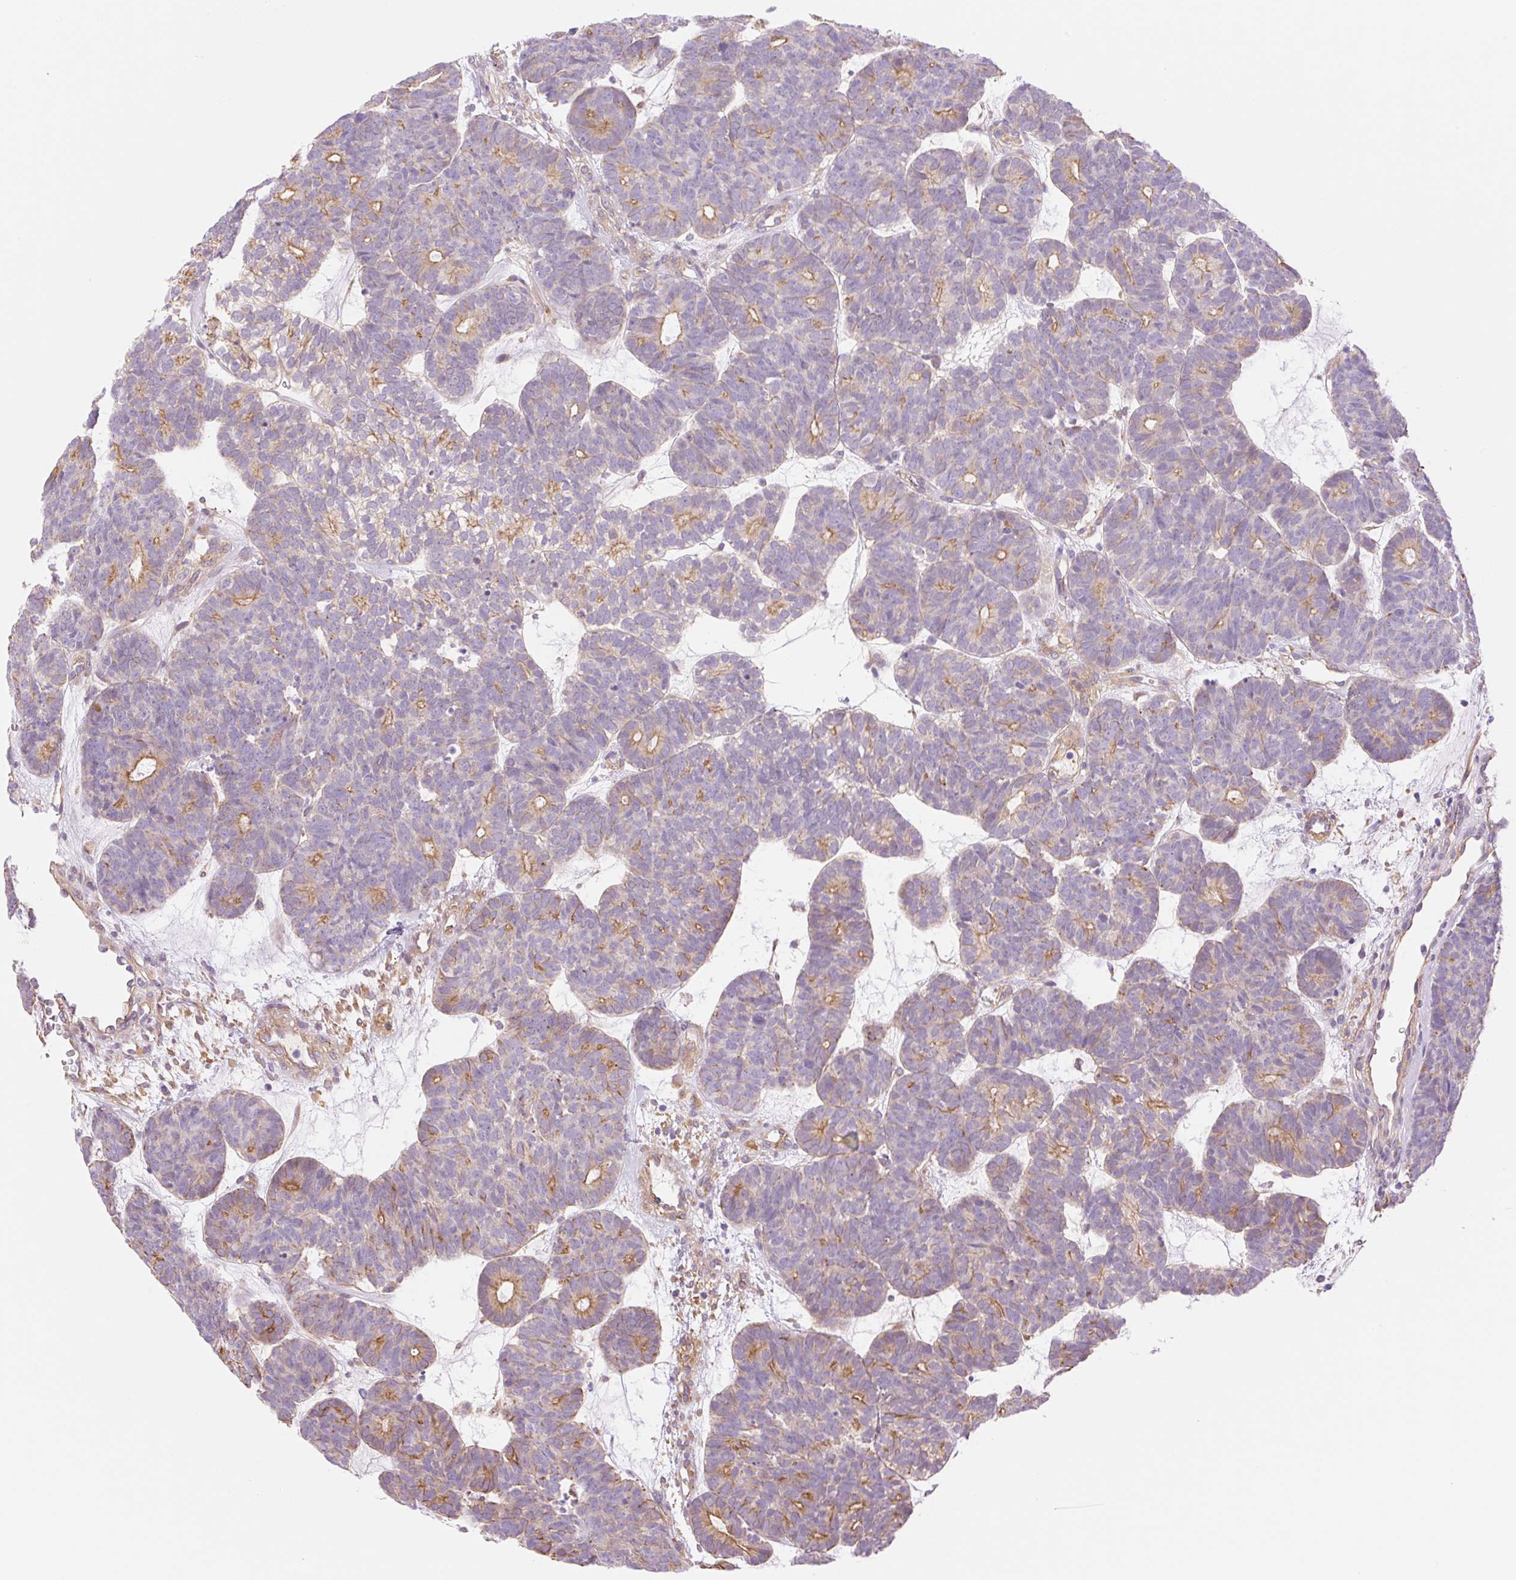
{"staining": {"intensity": "moderate", "quantity": "25%-75%", "location": "cytoplasmic/membranous"}, "tissue": "head and neck cancer", "cell_type": "Tumor cells", "image_type": "cancer", "snomed": [{"axis": "morphology", "description": "Adenocarcinoma, NOS"}, {"axis": "topography", "description": "Head-Neck"}], "caption": "Tumor cells reveal medium levels of moderate cytoplasmic/membranous positivity in approximately 25%-75% of cells in human head and neck cancer. Nuclei are stained in blue.", "gene": "NLRP5", "patient": {"sex": "female", "age": 81}}